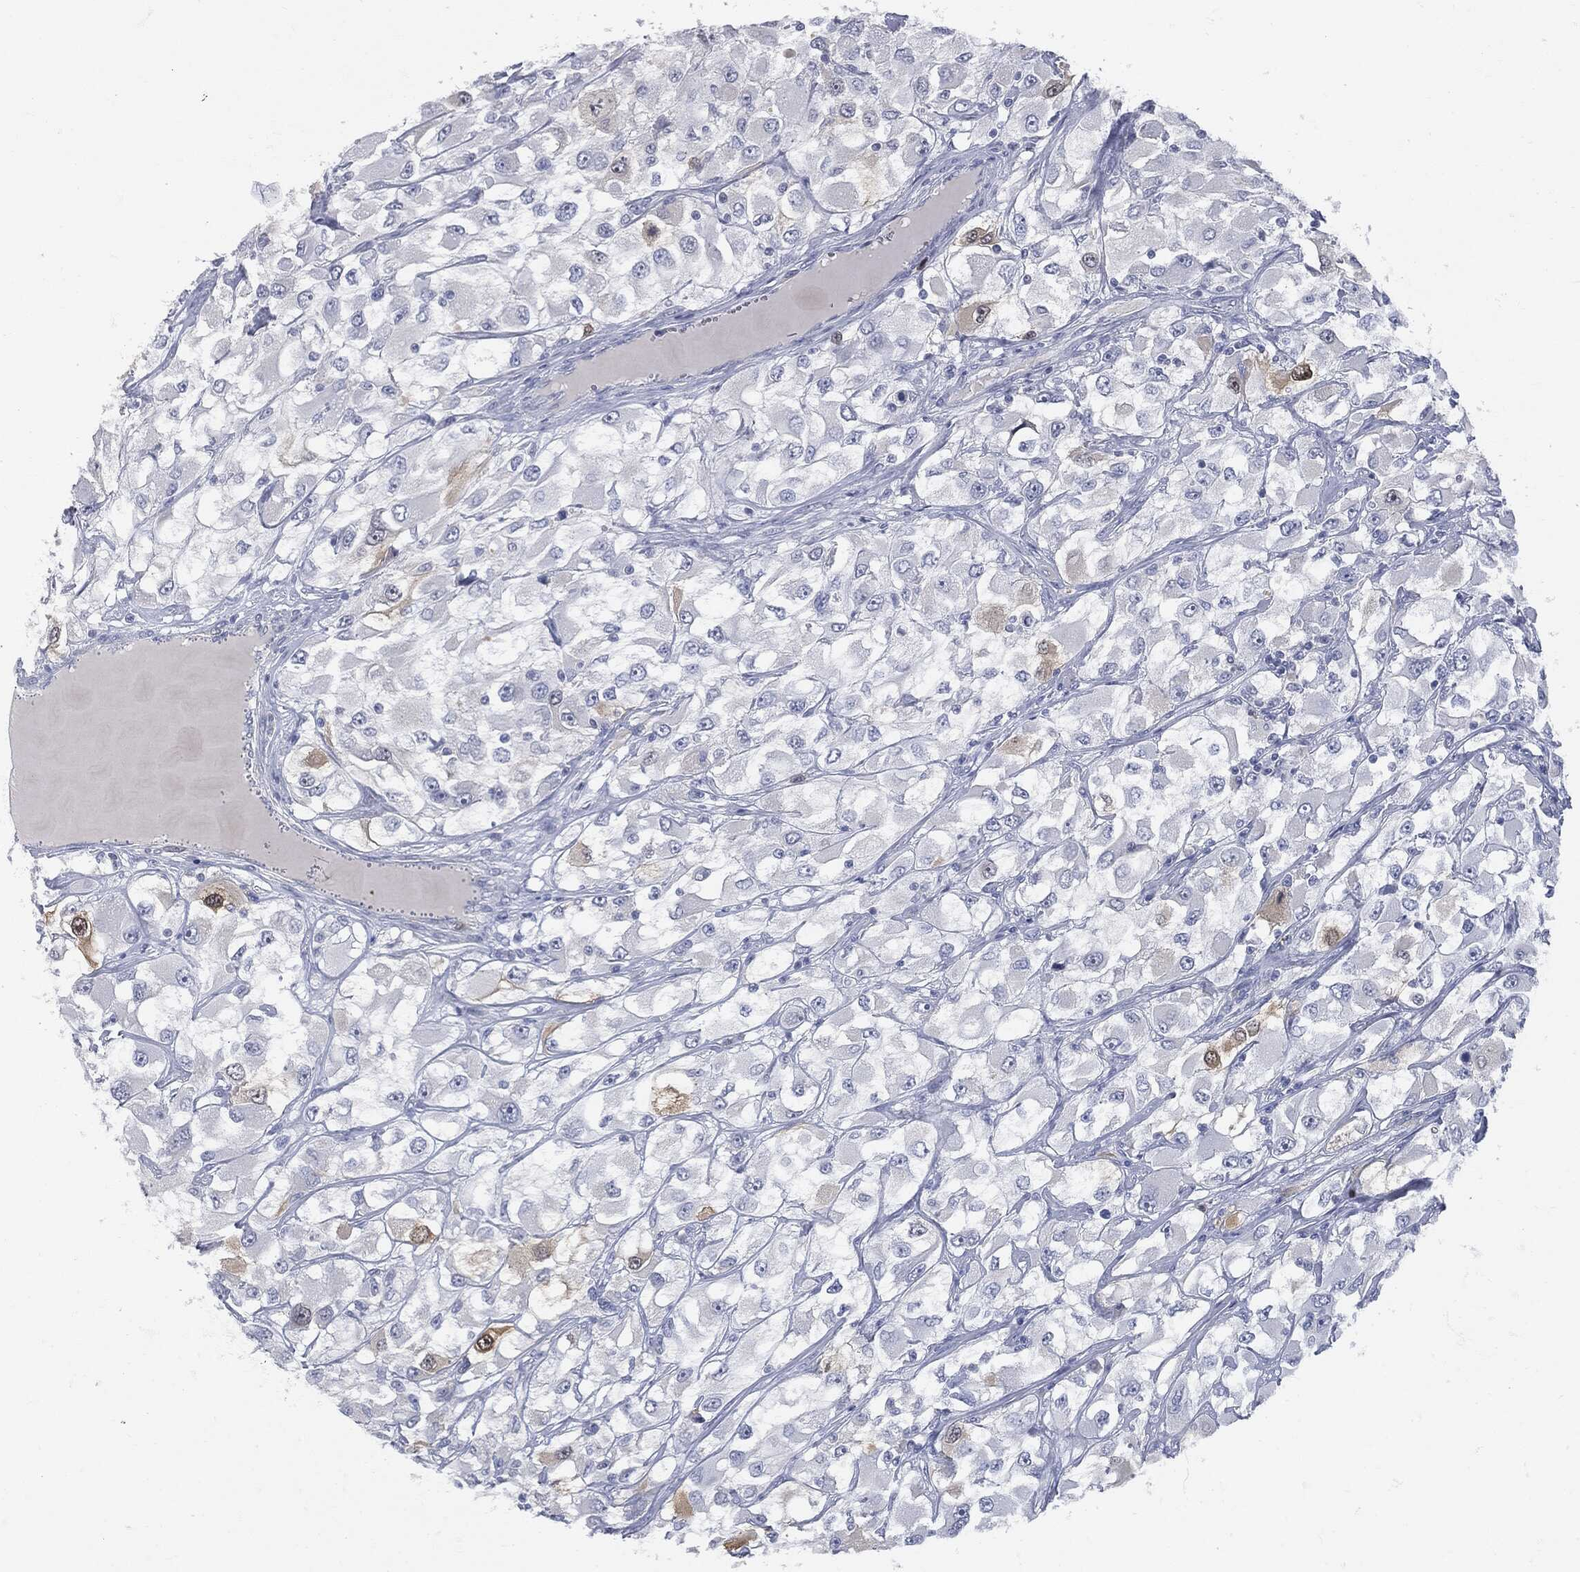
{"staining": {"intensity": "weak", "quantity": "<25%", "location": "cytoplasmic/membranous"}, "tissue": "renal cancer", "cell_type": "Tumor cells", "image_type": "cancer", "snomed": [{"axis": "morphology", "description": "Adenocarcinoma, NOS"}, {"axis": "topography", "description": "Kidney"}], "caption": "Immunohistochemistry photomicrograph of neoplastic tissue: renal adenocarcinoma stained with DAB demonstrates no significant protein expression in tumor cells.", "gene": "UBE2C", "patient": {"sex": "female", "age": 52}}